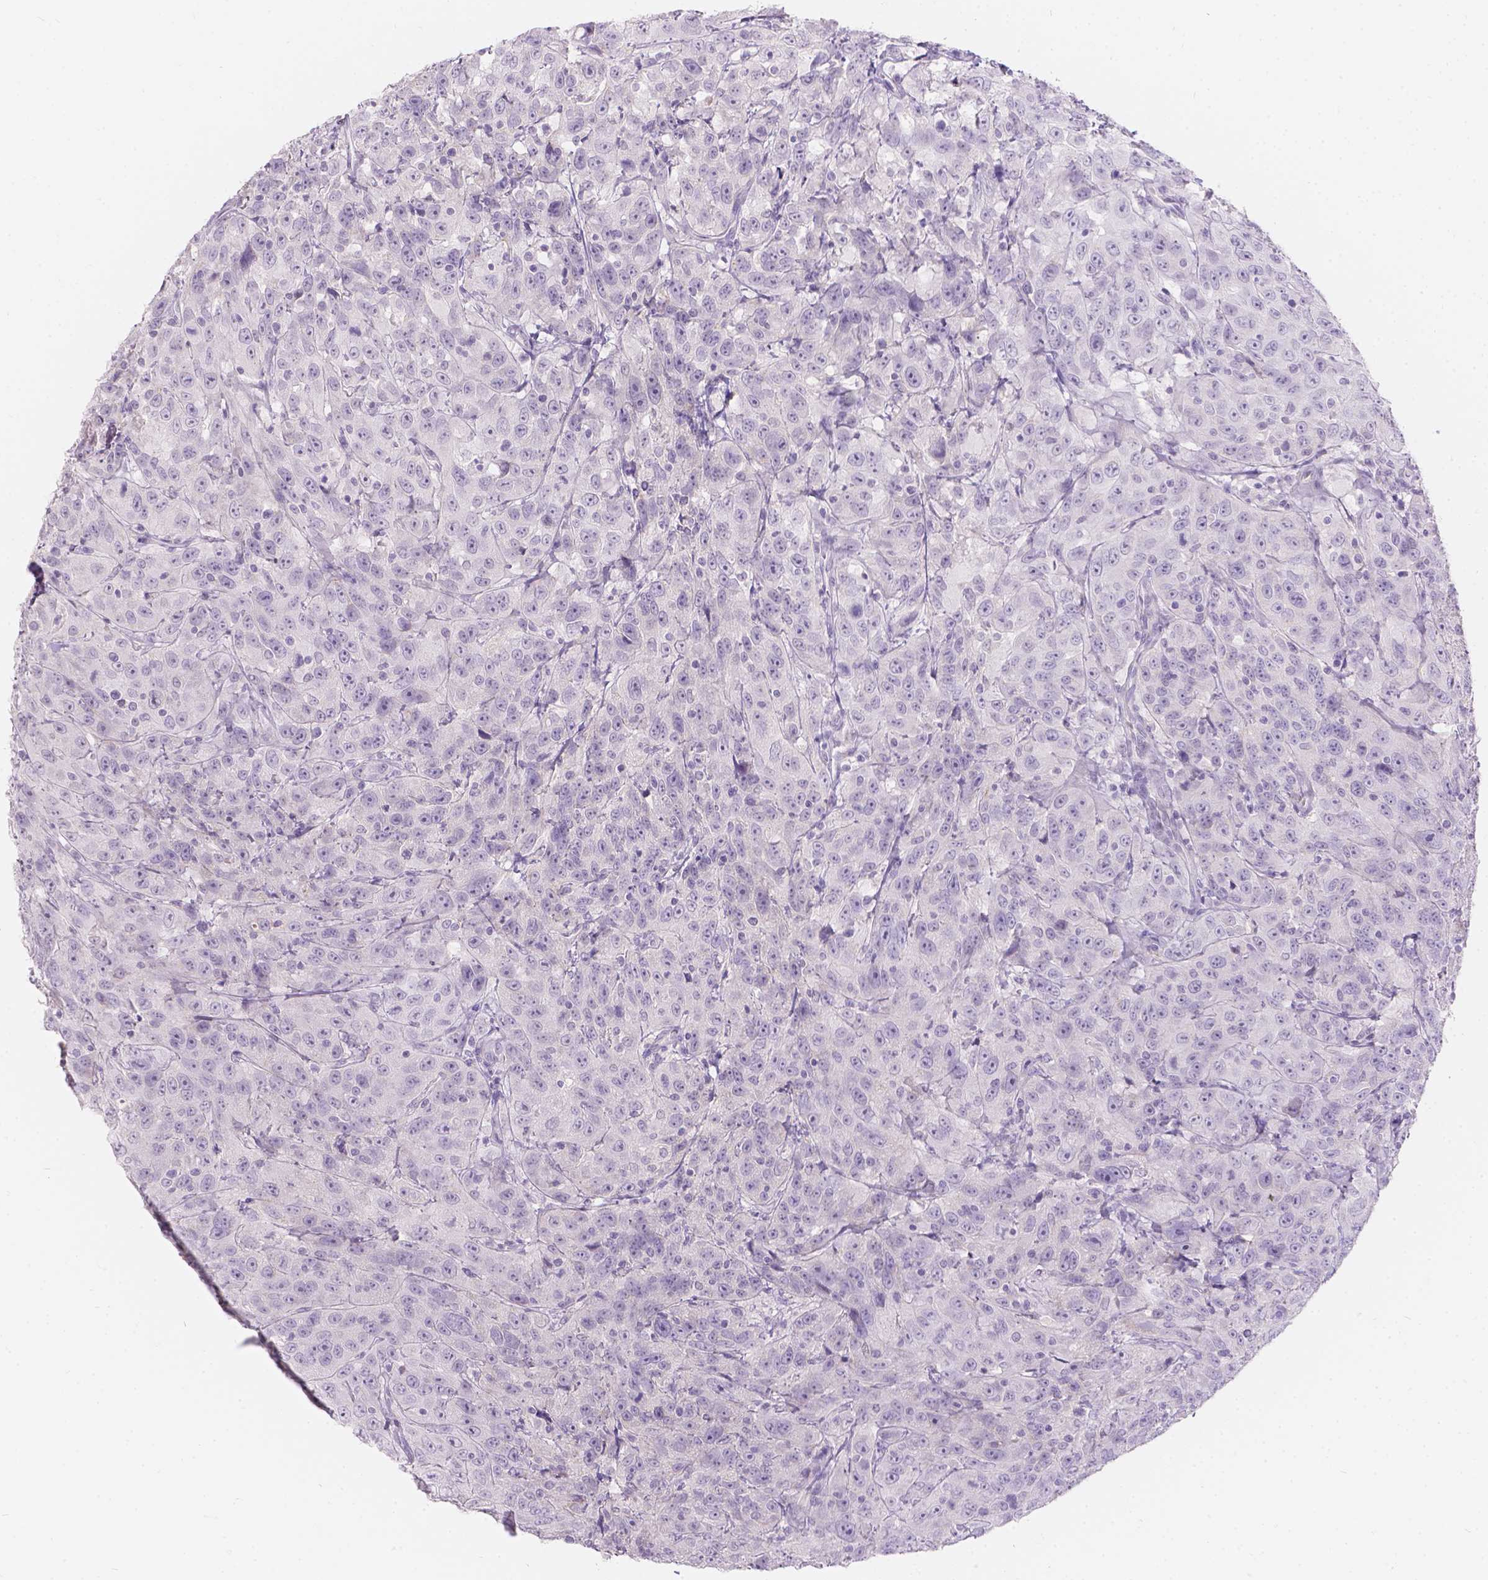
{"staining": {"intensity": "negative", "quantity": "none", "location": "none"}, "tissue": "urothelial cancer", "cell_type": "Tumor cells", "image_type": "cancer", "snomed": [{"axis": "morphology", "description": "Urothelial carcinoma, NOS"}, {"axis": "morphology", "description": "Urothelial carcinoma, High grade"}, {"axis": "topography", "description": "Urinary bladder"}], "caption": "Urothelial cancer stained for a protein using IHC displays no staining tumor cells.", "gene": "HTN3", "patient": {"sex": "female", "age": 73}}